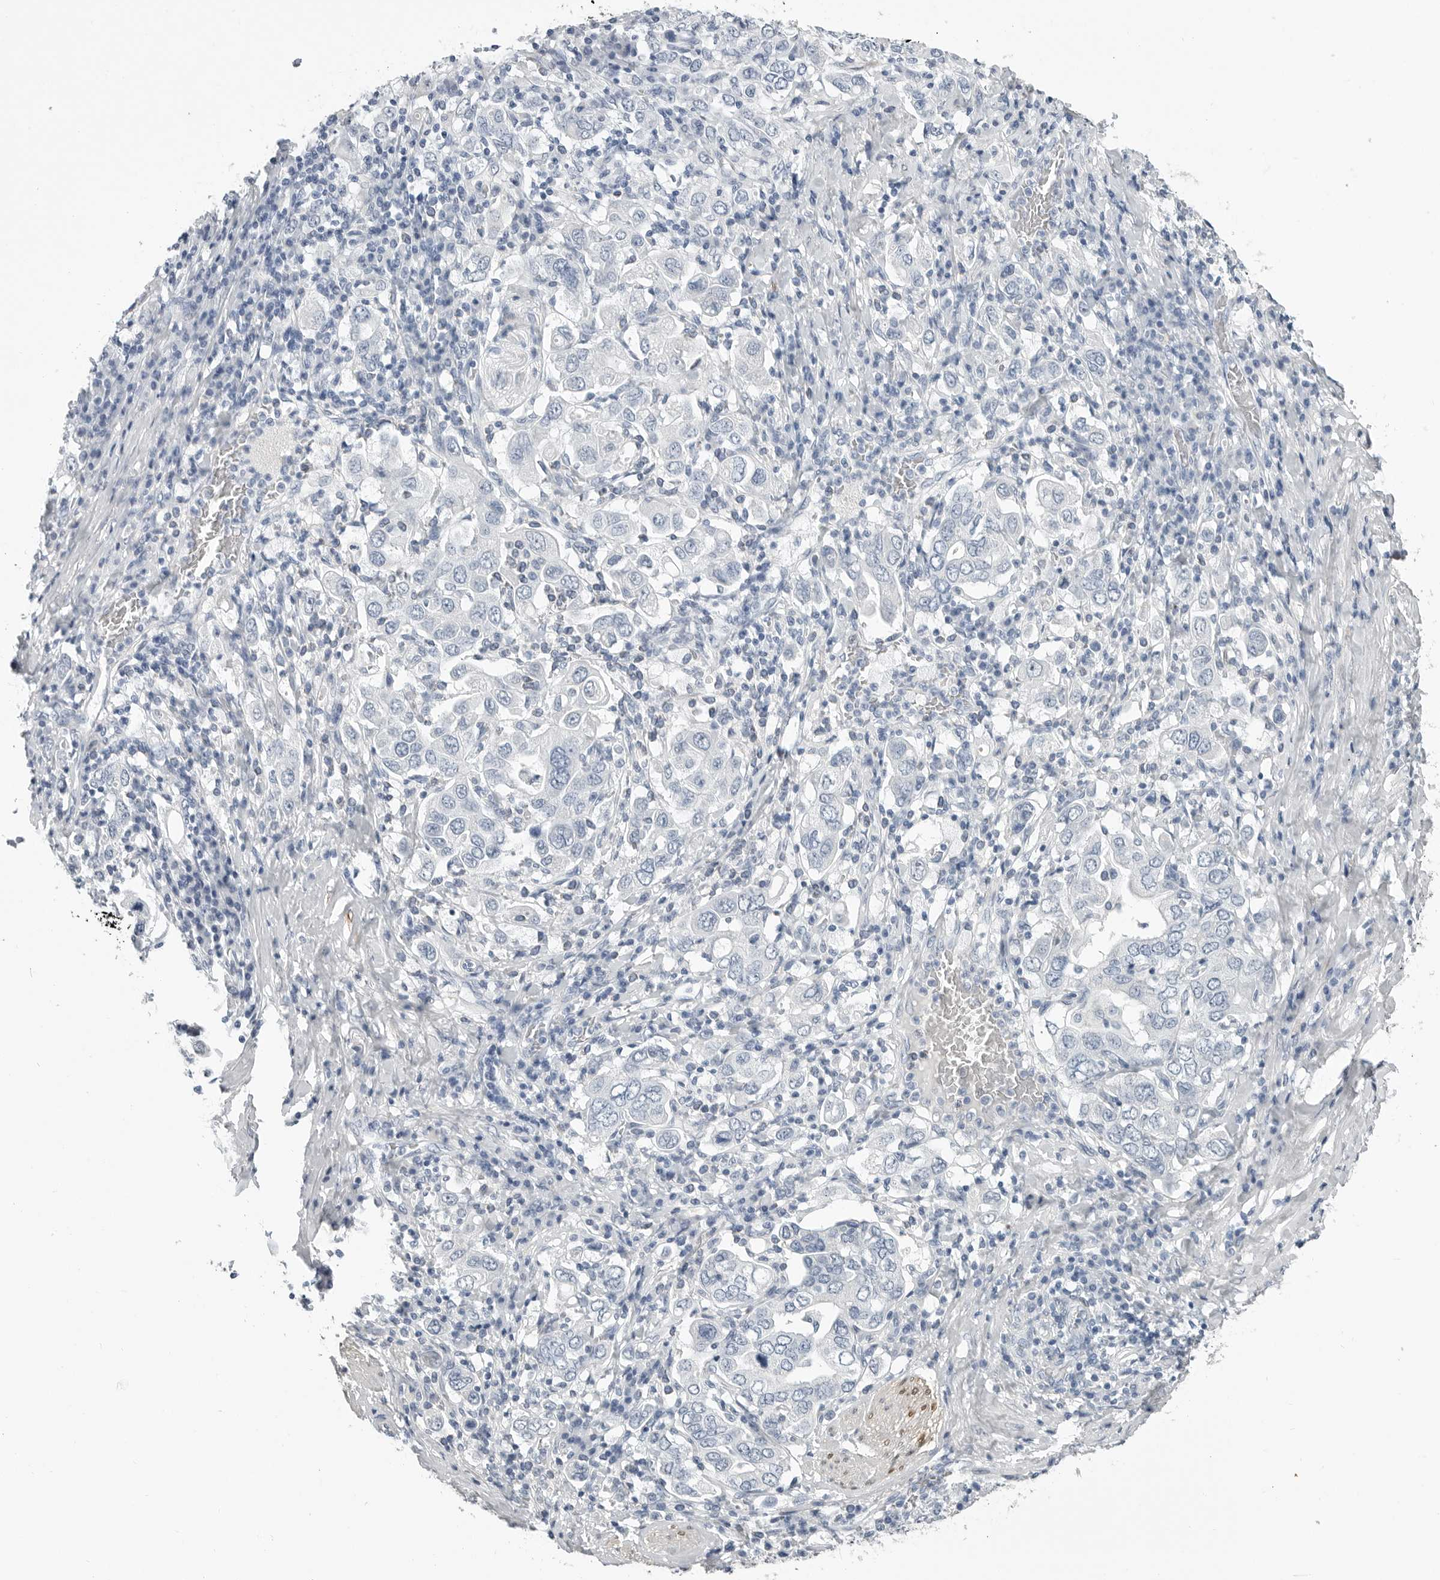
{"staining": {"intensity": "negative", "quantity": "none", "location": "none"}, "tissue": "stomach cancer", "cell_type": "Tumor cells", "image_type": "cancer", "snomed": [{"axis": "morphology", "description": "Adenocarcinoma, NOS"}, {"axis": "topography", "description": "Stomach, upper"}], "caption": "An IHC micrograph of stomach cancer is shown. There is no staining in tumor cells of stomach cancer. Nuclei are stained in blue.", "gene": "PLN", "patient": {"sex": "male", "age": 62}}